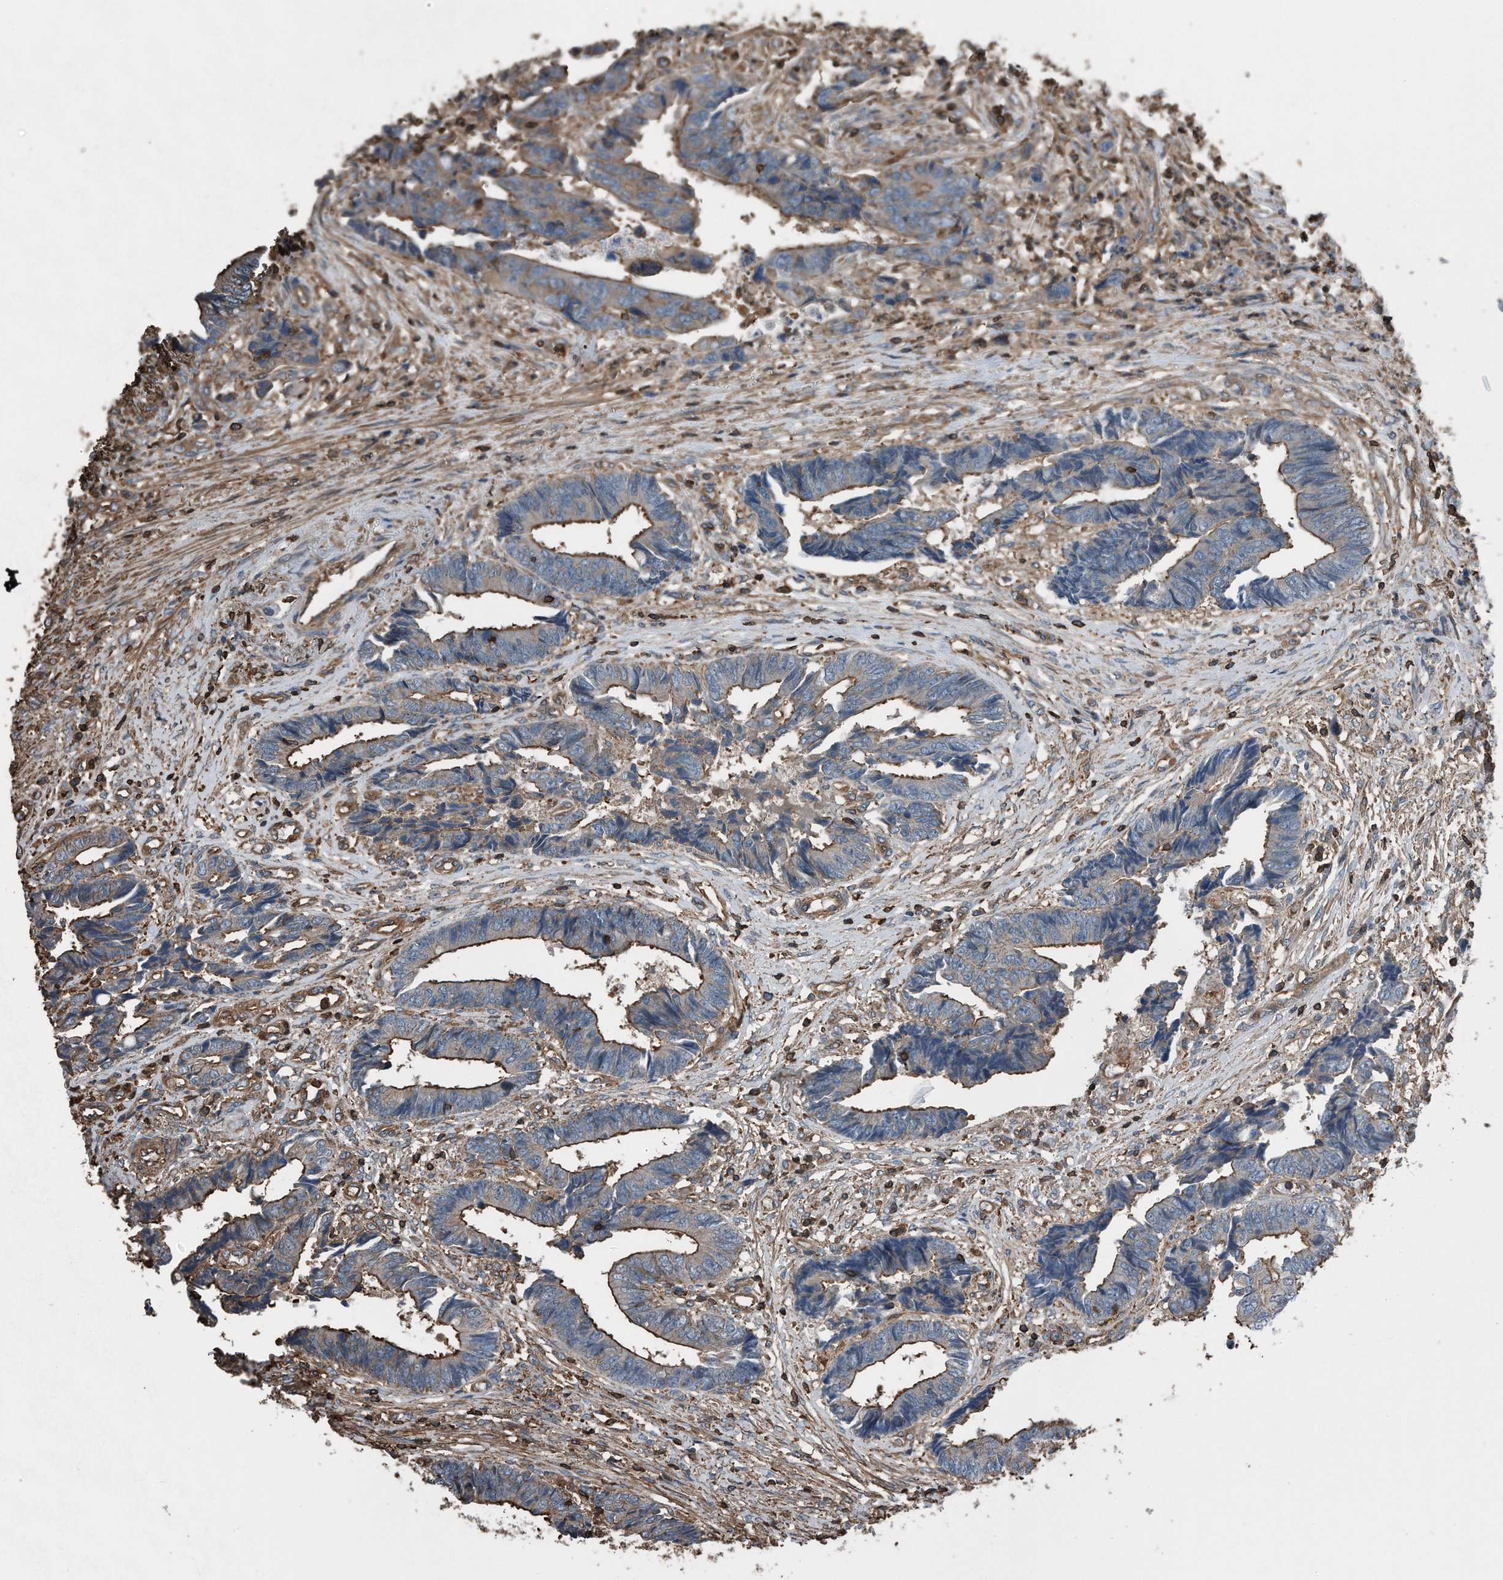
{"staining": {"intensity": "moderate", "quantity": "25%-75%", "location": "cytoplasmic/membranous"}, "tissue": "colorectal cancer", "cell_type": "Tumor cells", "image_type": "cancer", "snomed": [{"axis": "morphology", "description": "Adenocarcinoma, NOS"}, {"axis": "topography", "description": "Rectum"}], "caption": "This is a micrograph of IHC staining of colorectal cancer, which shows moderate positivity in the cytoplasmic/membranous of tumor cells.", "gene": "RSPO3", "patient": {"sex": "male", "age": 84}}